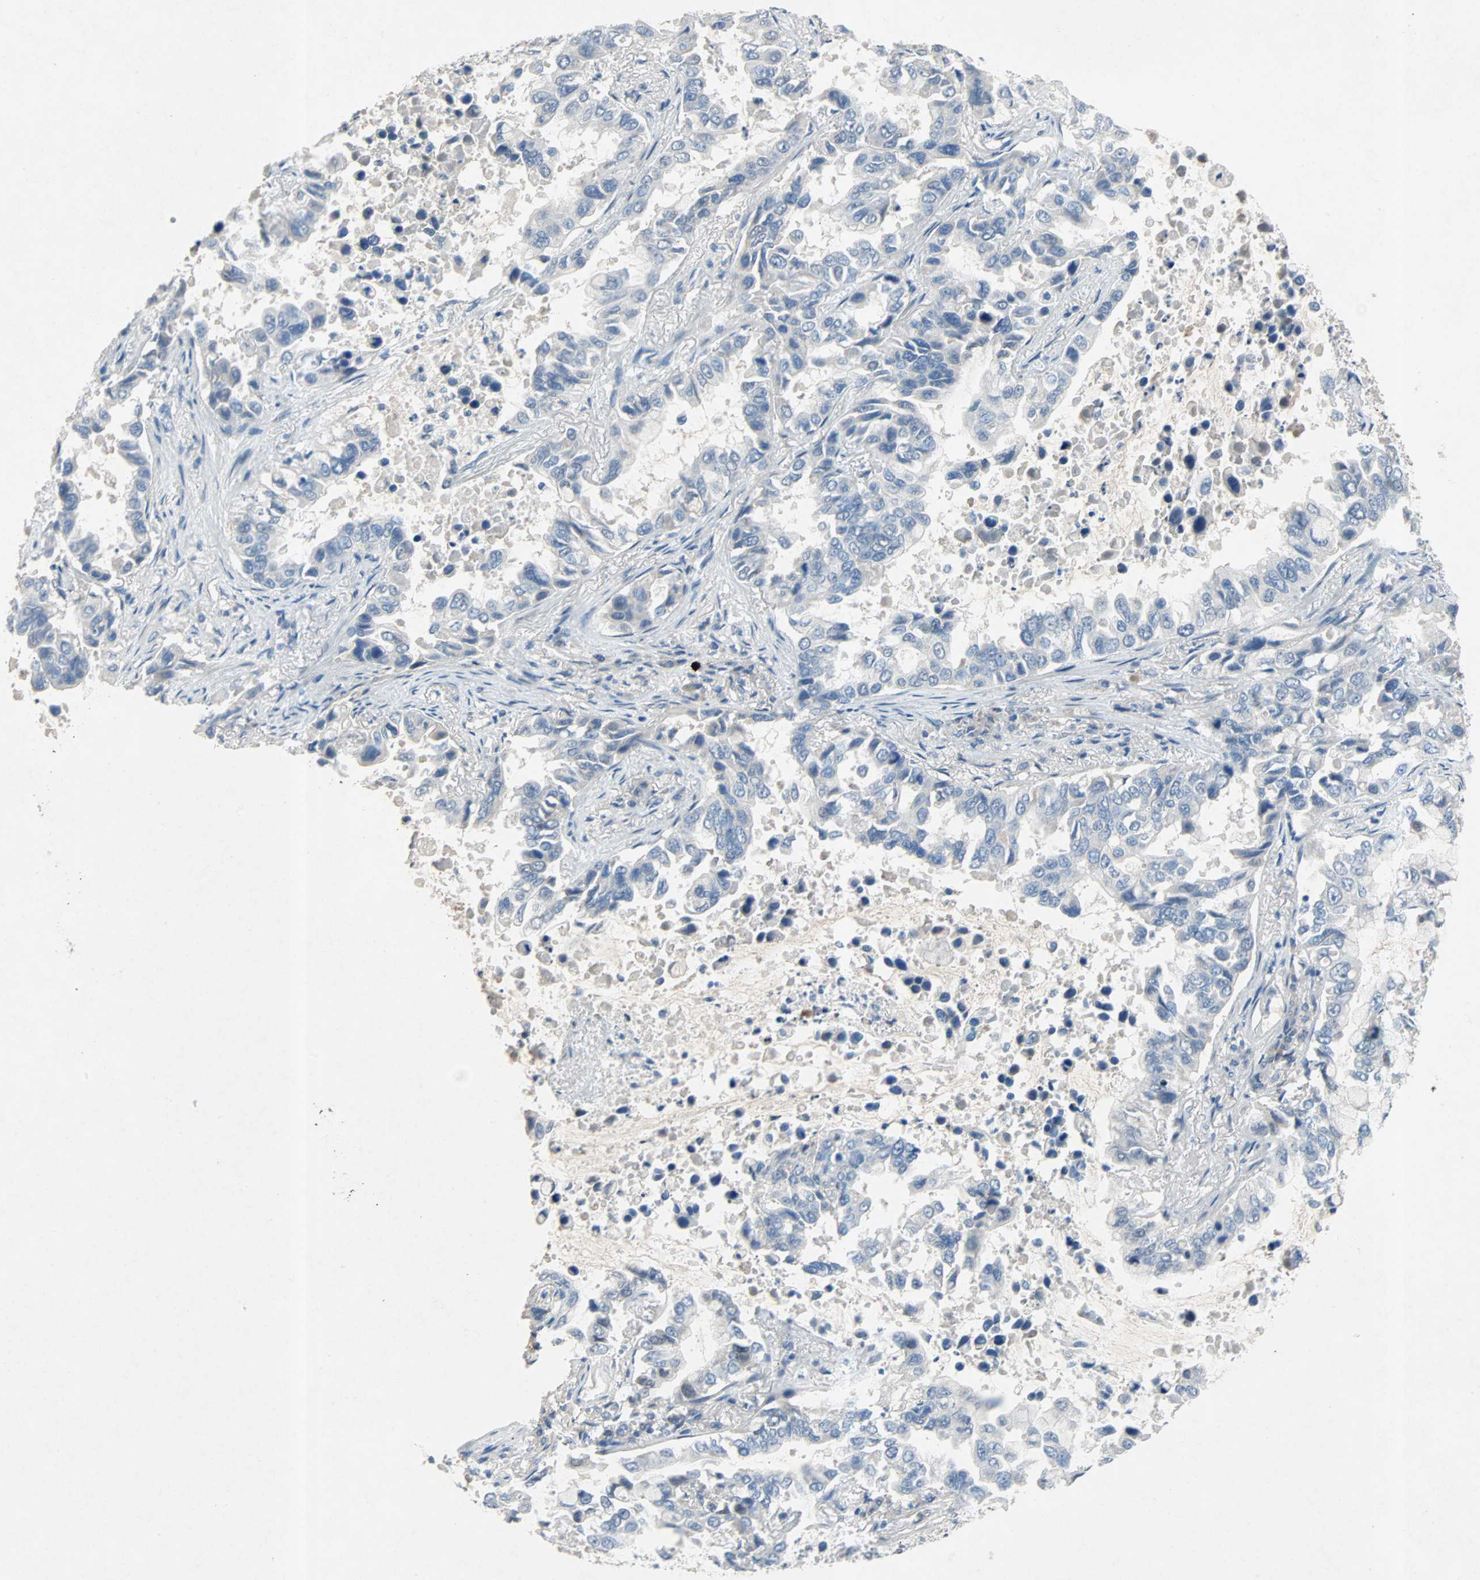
{"staining": {"intensity": "negative", "quantity": "none", "location": "none"}, "tissue": "lung cancer", "cell_type": "Tumor cells", "image_type": "cancer", "snomed": [{"axis": "morphology", "description": "Adenocarcinoma, NOS"}, {"axis": "topography", "description": "Lung"}], "caption": "Immunohistochemical staining of lung adenocarcinoma shows no significant positivity in tumor cells.", "gene": "PCDHB2", "patient": {"sex": "male", "age": 64}}